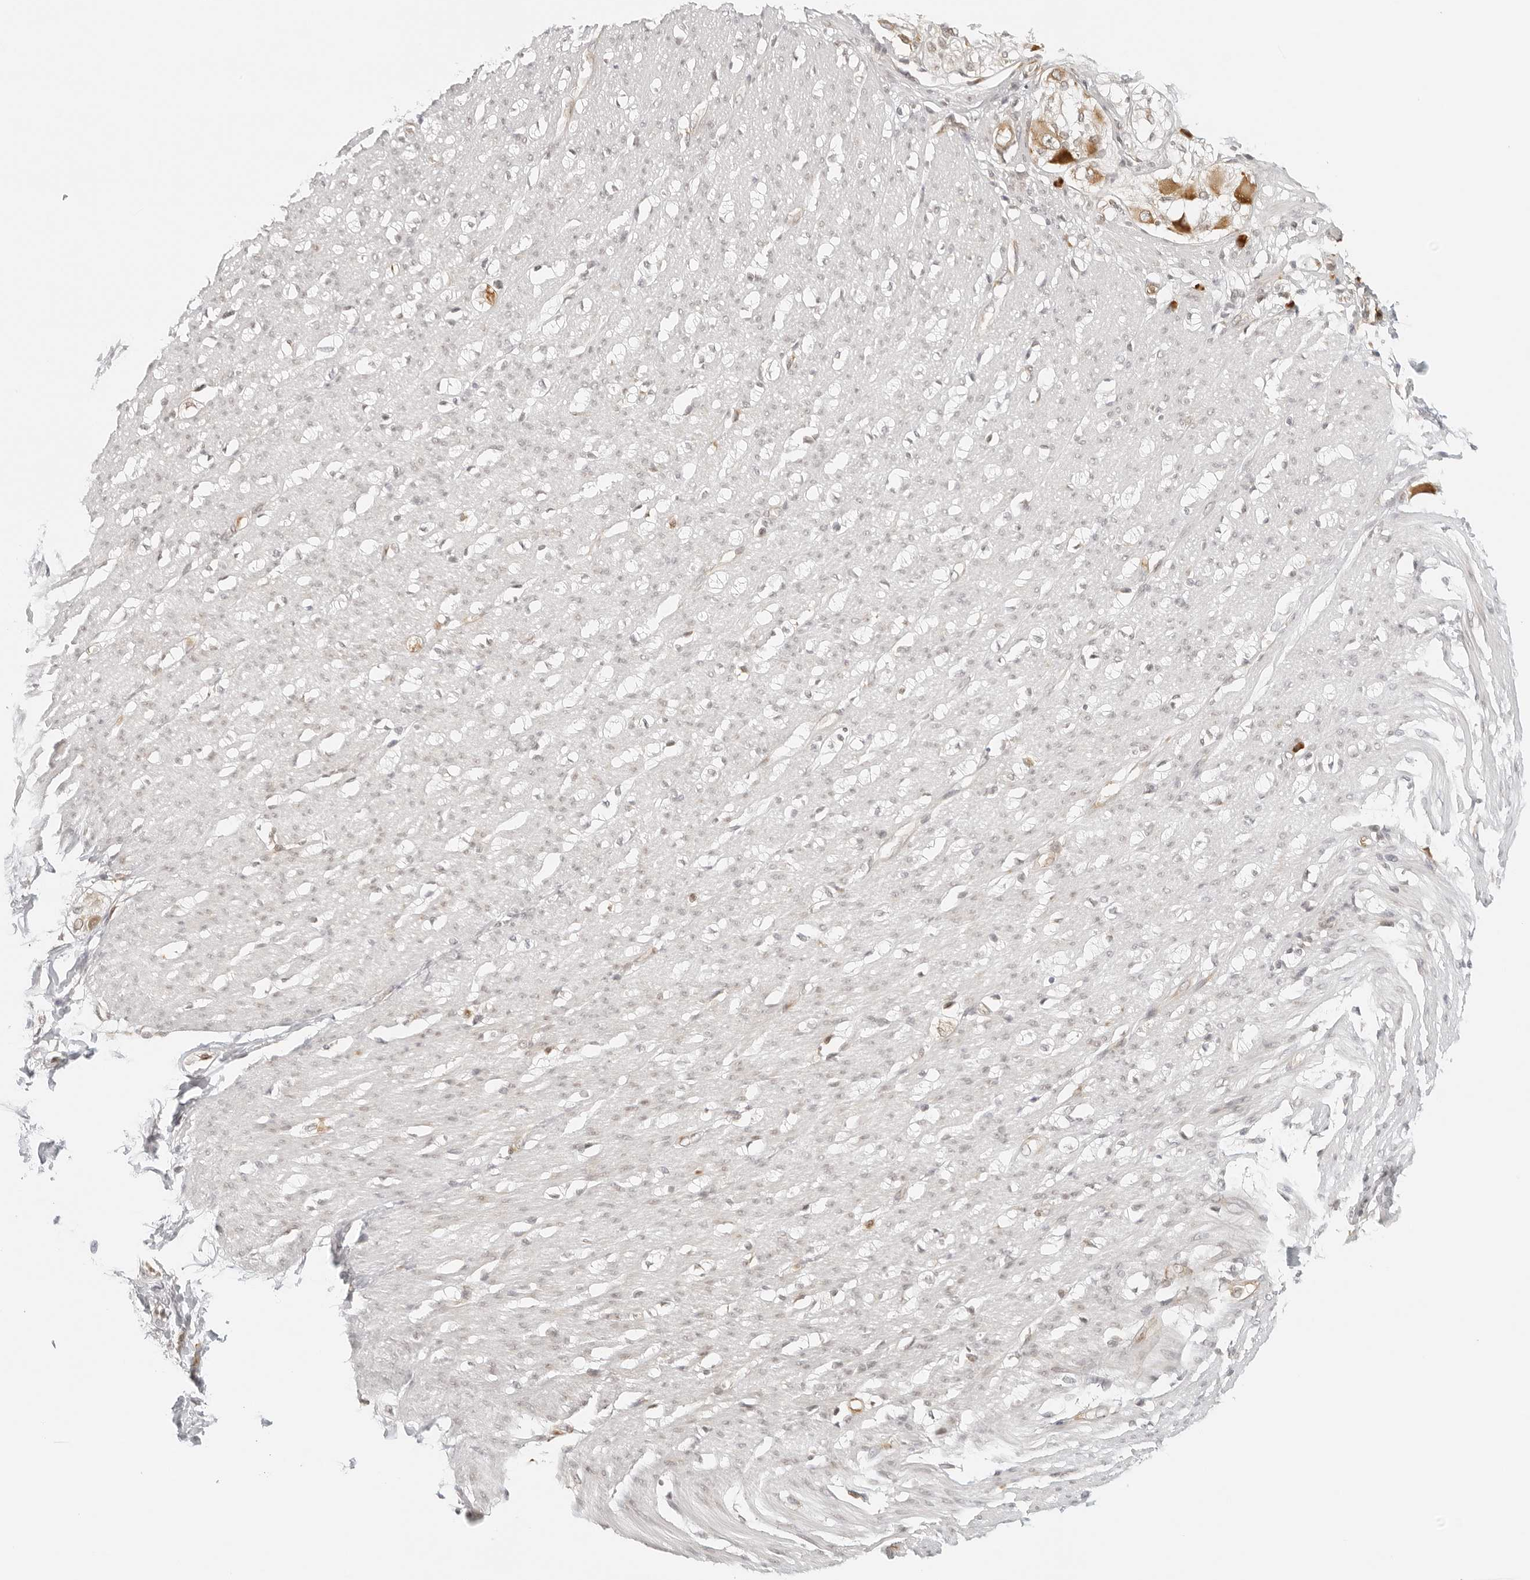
{"staining": {"intensity": "moderate", "quantity": "25%-75%", "location": "cytoplasmic/membranous,nuclear"}, "tissue": "smooth muscle", "cell_type": "Smooth muscle cells", "image_type": "normal", "snomed": [{"axis": "morphology", "description": "Normal tissue, NOS"}, {"axis": "morphology", "description": "Adenocarcinoma, NOS"}, {"axis": "topography", "description": "Colon"}, {"axis": "topography", "description": "Peripheral nerve tissue"}], "caption": "Smooth muscle cells exhibit medium levels of moderate cytoplasmic/membranous,nuclear positivity in about 25%-75% of cells in benign human smooth muscle.", "gene": "EIF4G1", "patient": {"sex": "male", "age": 14}}